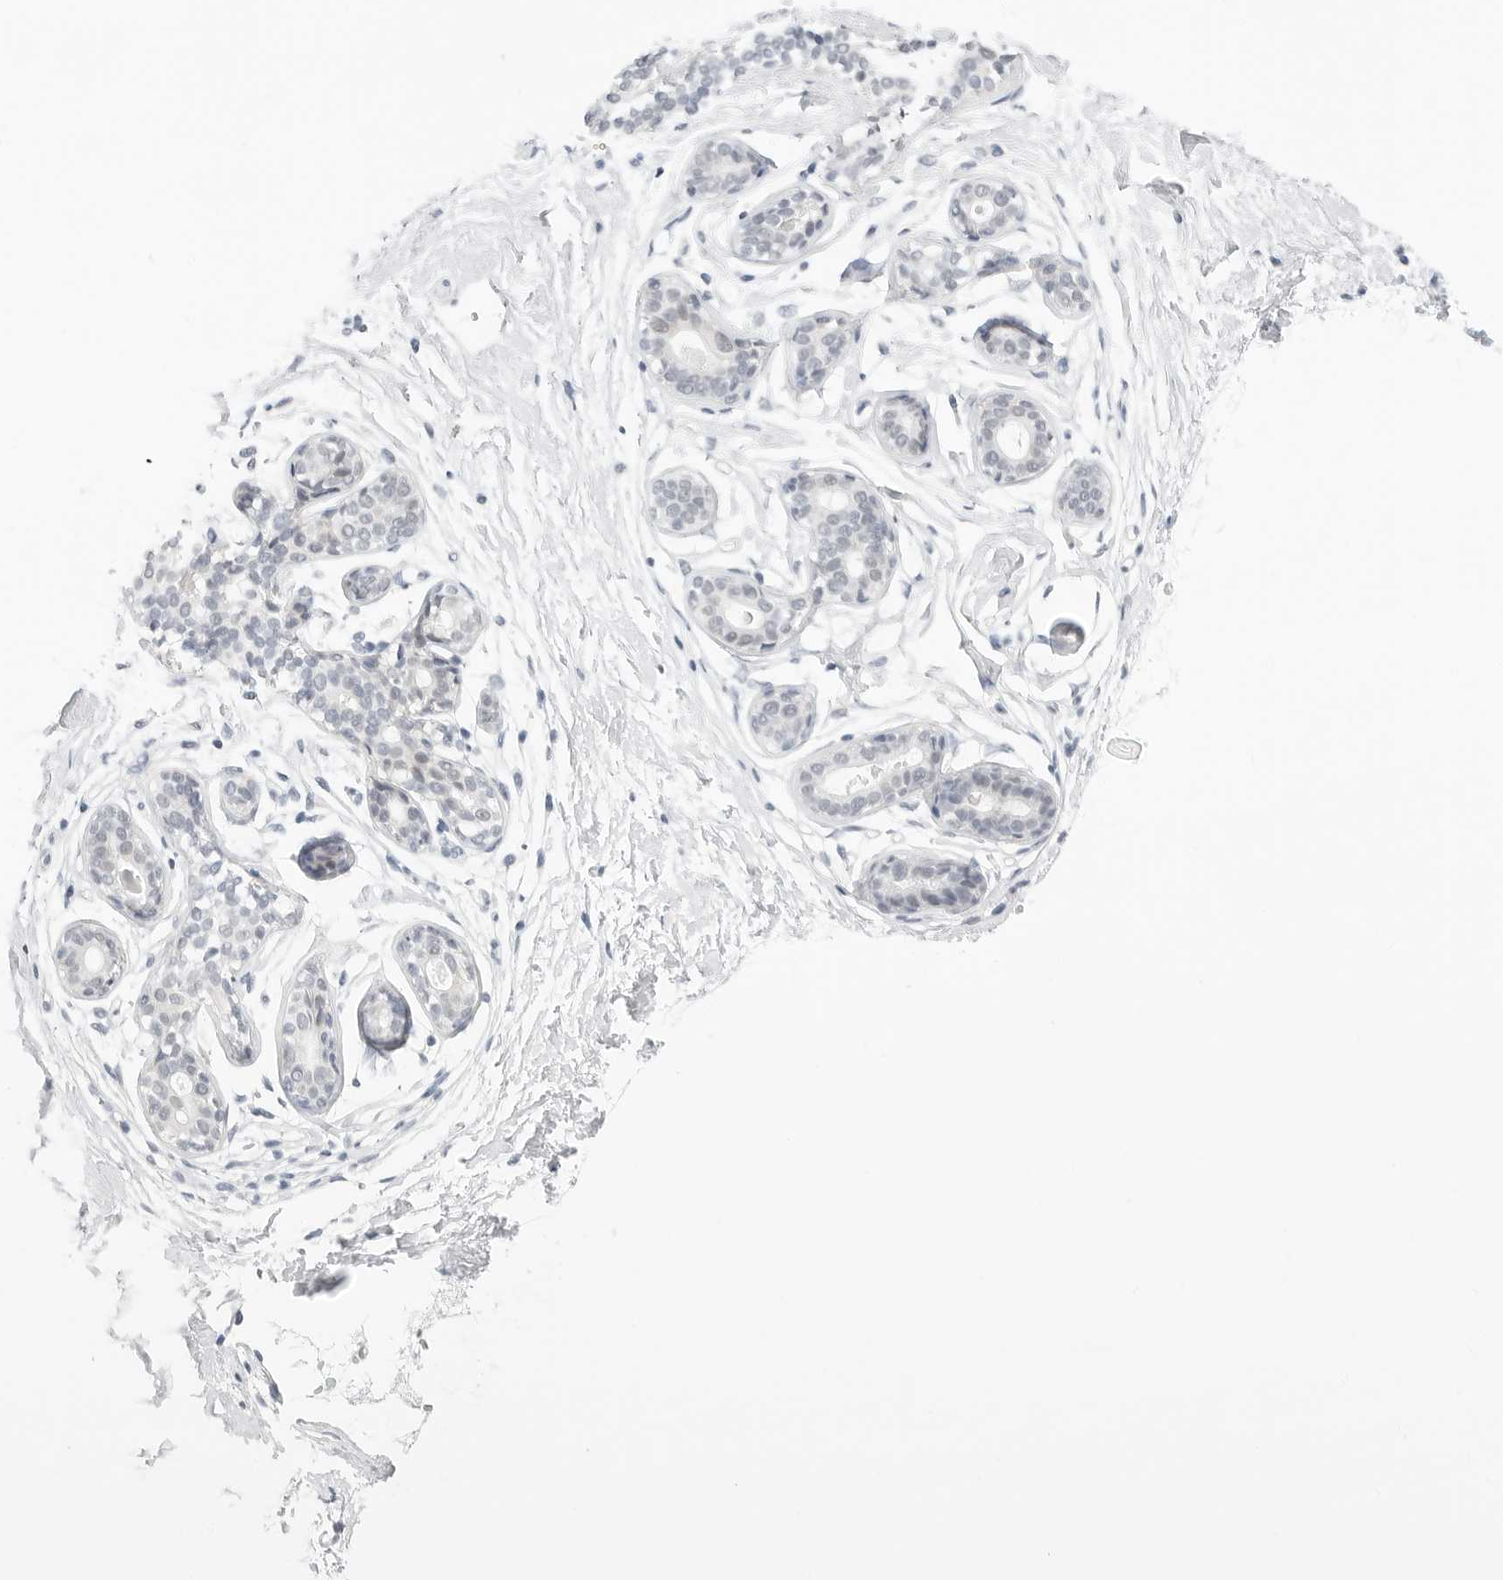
{"staining": {"intensity": "negative", "quantity": "none", "location": "none"}, "tissue": "breast", "cell_type": "Adipocytes", "image_type": "normal", "snomed": [{"axis": "morphology", "description": "Normal tissue, NOS"}, {"axis": "topography", "description": "Breast"}], "caption": "This is a photomicrograph of immunohistochemistry staining of benign breast, which shows no staining in adipocytes.", "gene": "TSEN2", "patient": {"sex": "female", "age": 23}}